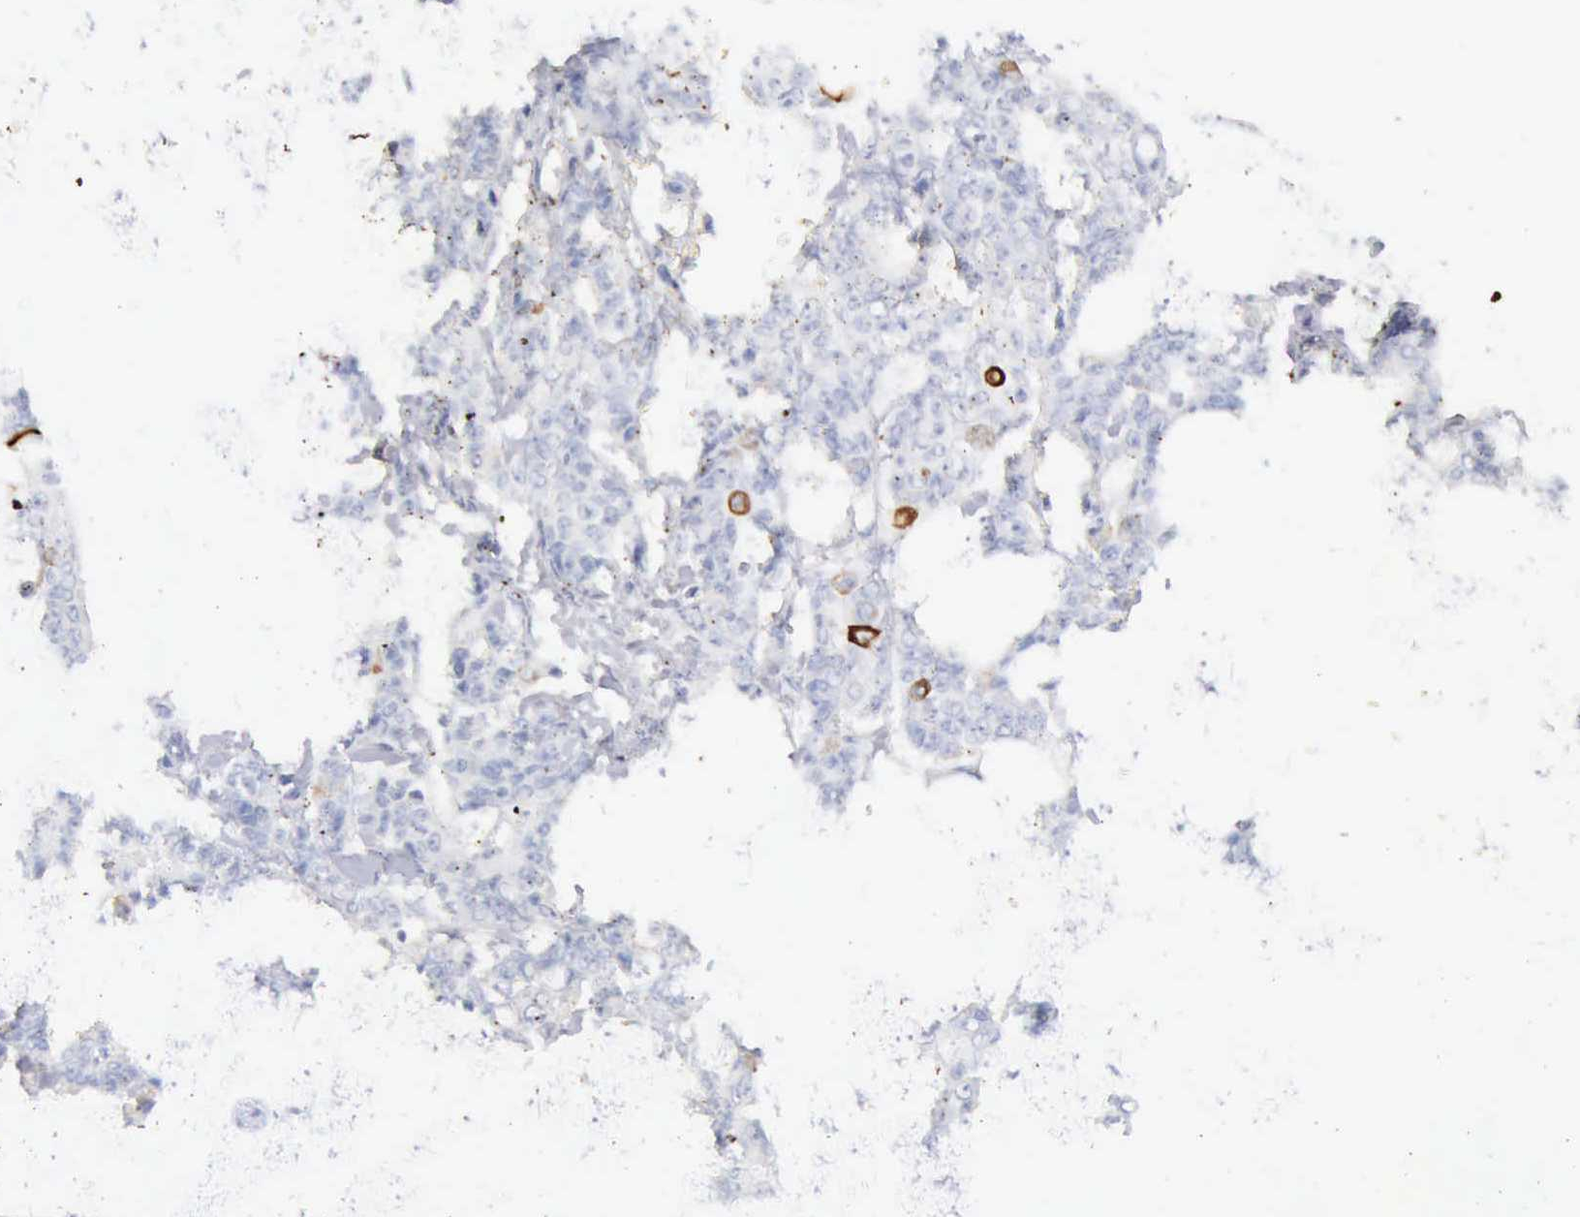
{"staining": {"intensity": "negative", "quantity": "none", "location": "none"}, "tissue": "breast cancer", "cell_type": "Tumor cells", "image_type": "cancer", "snomed": [{"axis": "morphology", "description": "Duct carcinoma"}, {"axis": "topography", "description": "Breast"}], "caption": "This image is of intraductal carcinoma (breast) stained with IHC to label a protein in brown with the nuclei are counter-stained blue. There is no staining in tumor cells.", "gene": "KRT10", "patient": {"sex": "female", "age": 40}}